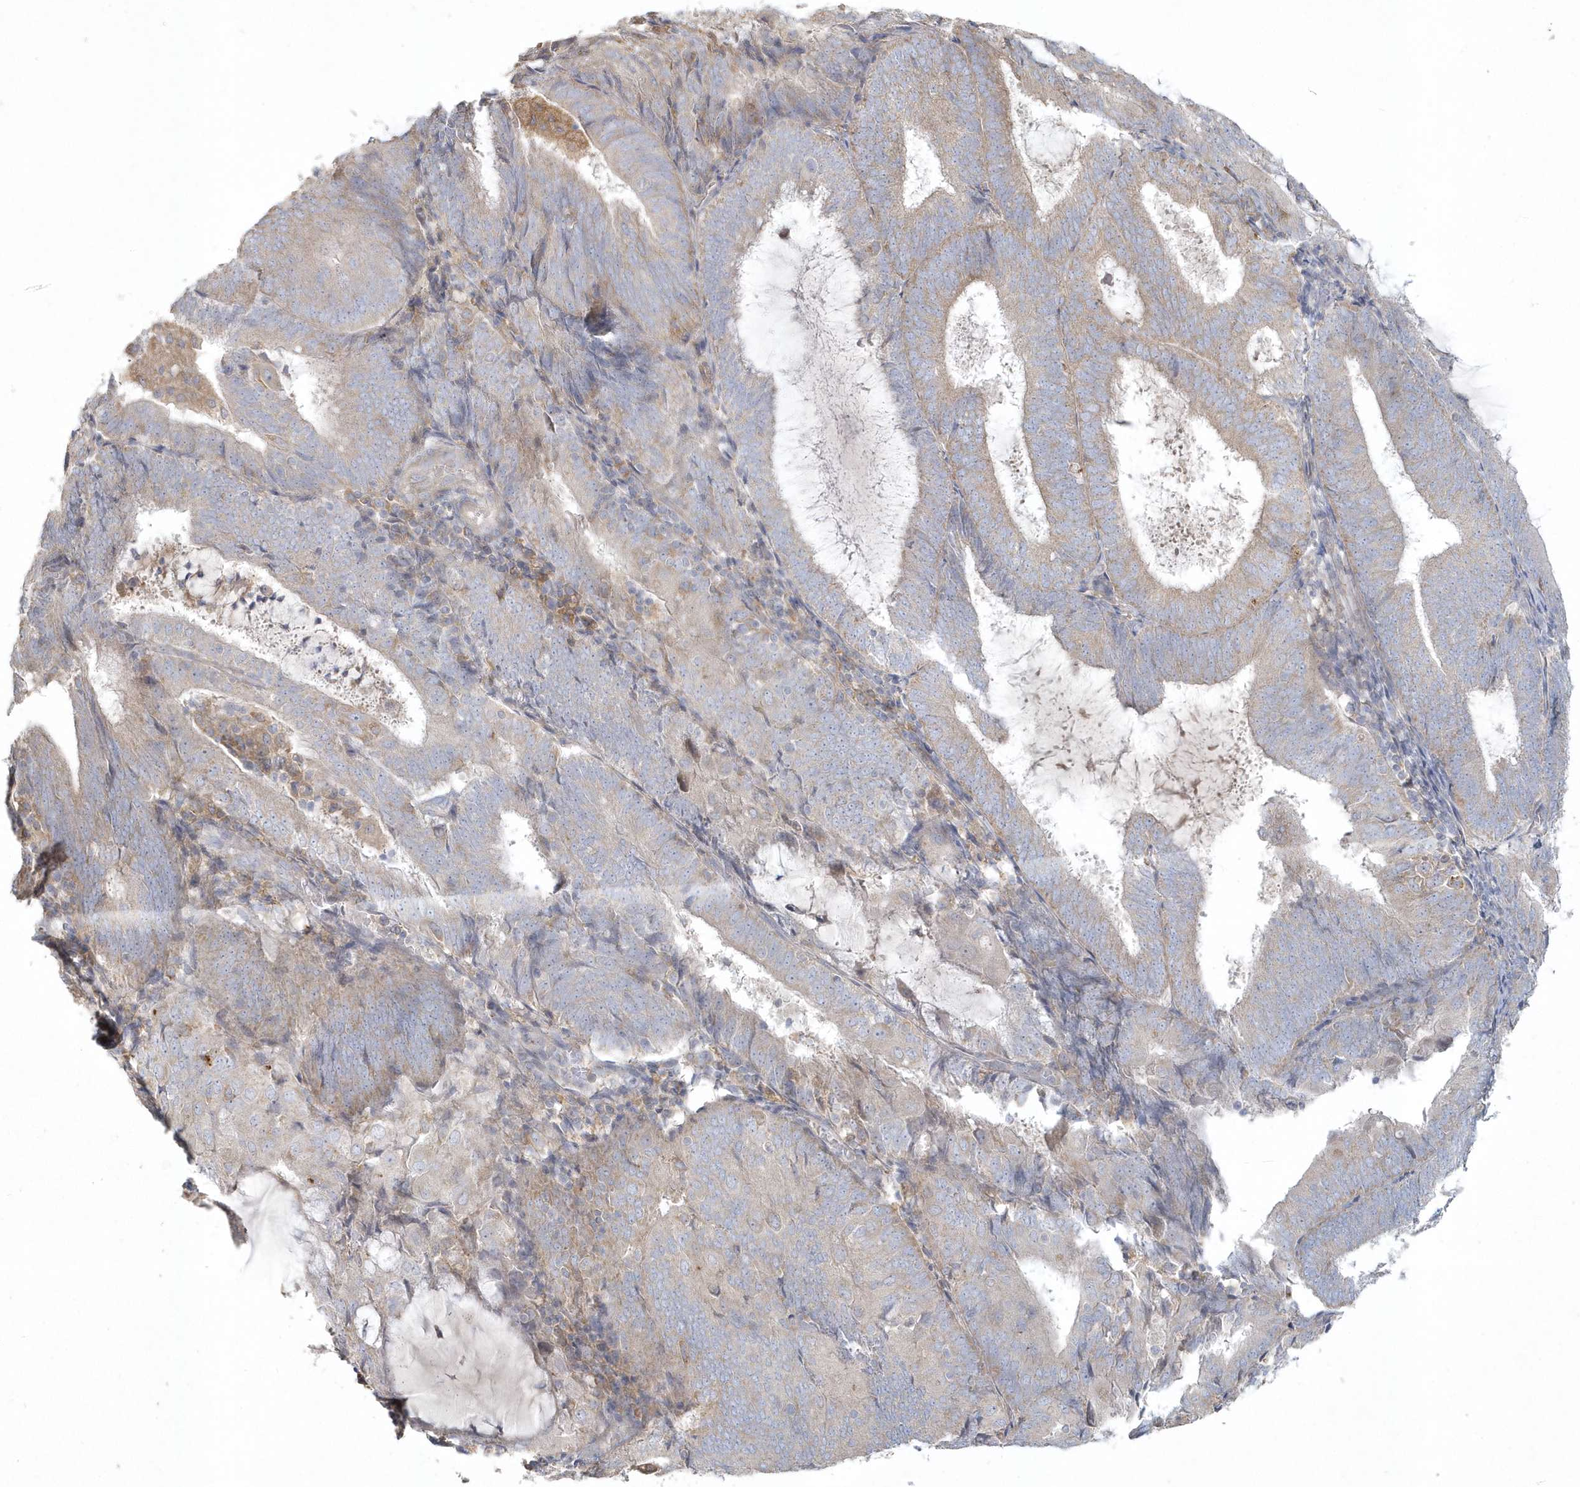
{"staining": {"intensity": "weak", "quantity": "<25%", "location": "cytoplasmic/membranous"}, "tissue": "endometrial cancer", "cell_type": "Tumor cells", "image_type": "cancer", "snomed": [{"axis": "morphology", "description": "Adenocarcinoma, NOS"}, {"axis": "topography", "description": "Endometrium"}], "caption": "High magnification brightfield microscopy of adenocarcinoma (endometrial) stained with DAB (3,3'-diaminobenzidine) (brown) and counterstained with hematoxylin (blue): tumor cells show no significant positivity. (DAB IHC, high magnification).", "gene": "BLTP3A", "patient": {"sex": "female", "age": 81}}